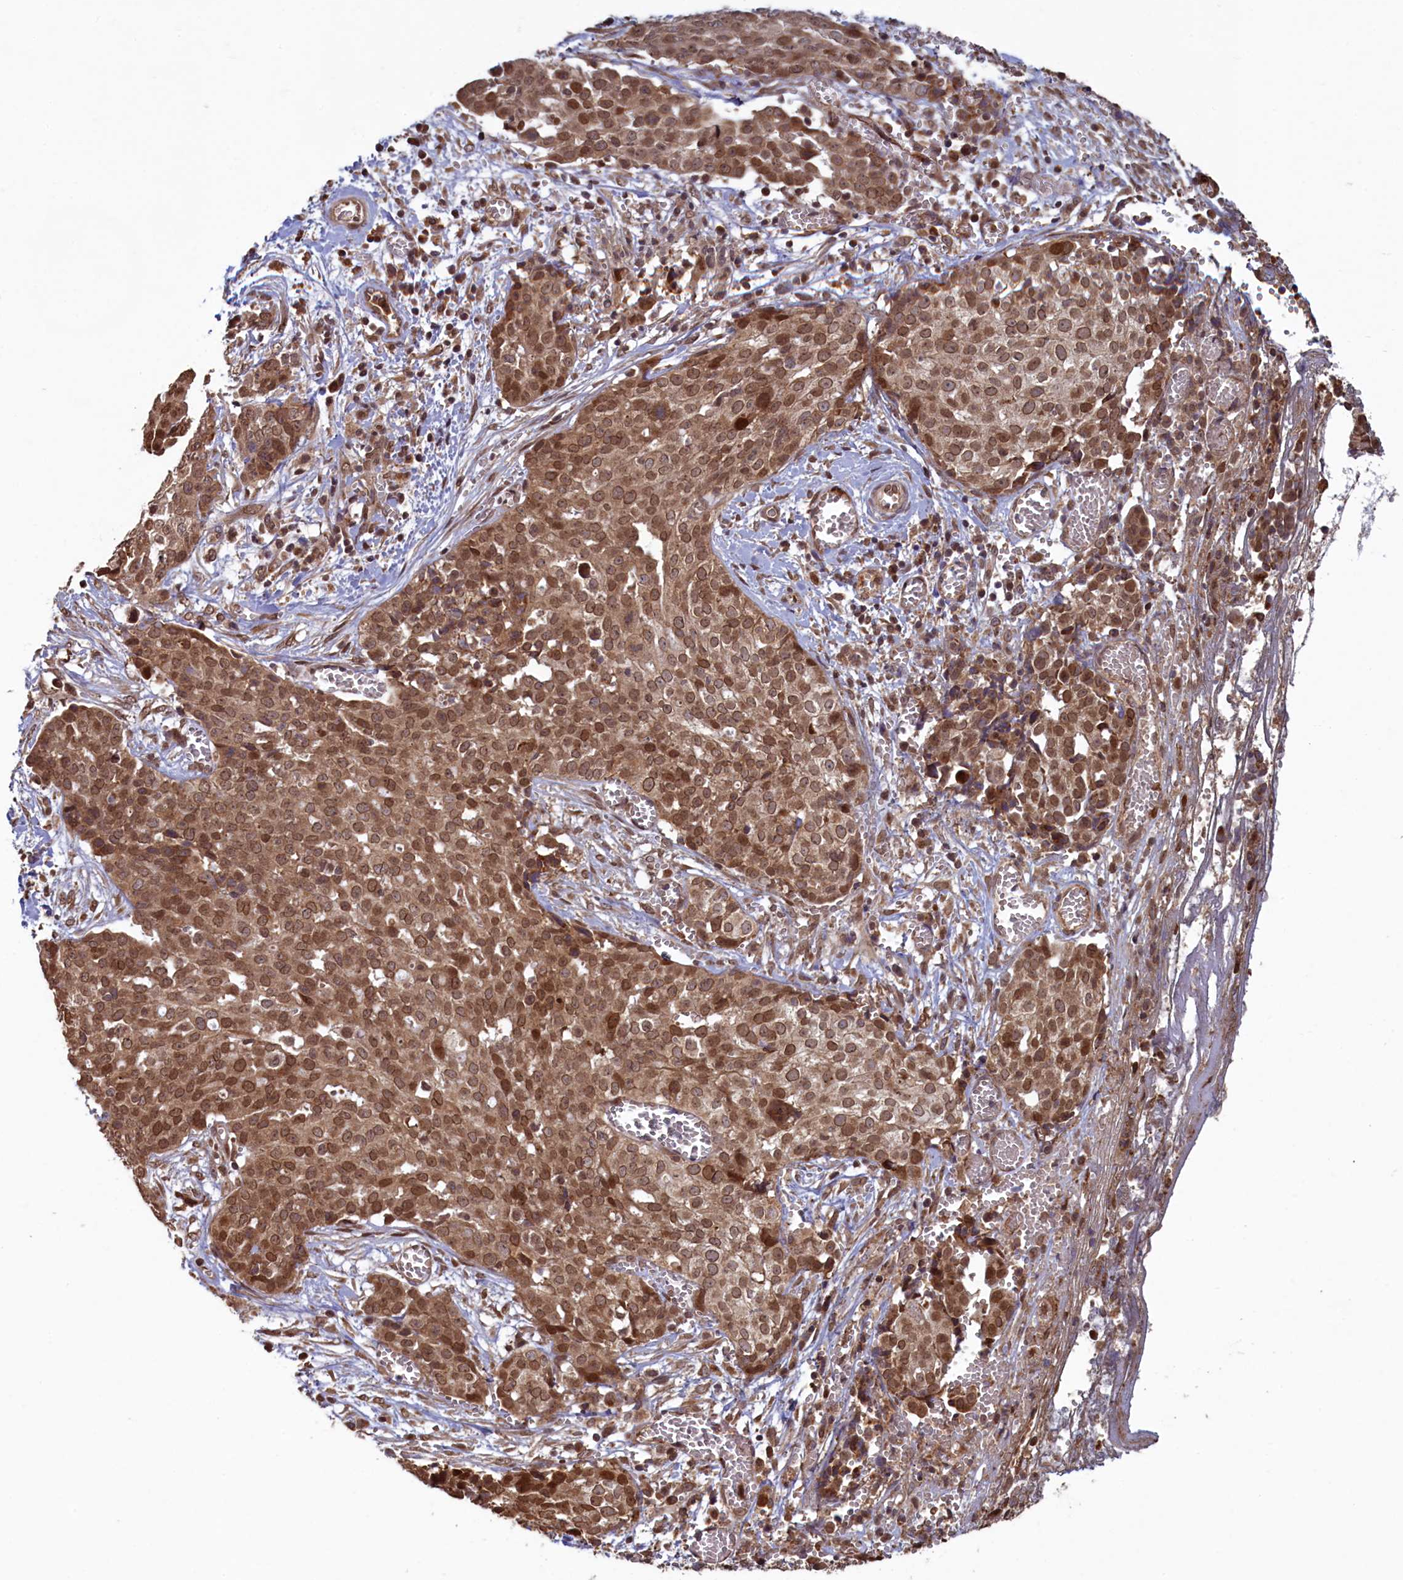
{"staining": {"intensity": "moderate", "quantity": ">75%", "location": "nuclear"}, "tissue": "ovarian cancer", "cell_type": "Tumor cells", "image_type": "cancer", "snomed": [{"axis": "morphology", "description": "Cystadenocarcinoma, serous, NOS"}, {"axis": "topography", "description": "Soft tissue"}, {"axis": "topography", "description": "Ovary"}], "caption": "High-magnification brightfield microscopy of ovarian serous cystadenocarcinoma stained with DAB (brown) and counterstained with hematoxylin (blue). tumor cells exhibit moderate nuclear expression is identified in approximately>75% of cells. The protein of interest is stained brown, and the nuclei are stained in blue (DAB IHC with brightfield microscopy, high magnification).", "gene": "NAE1", "patient": {"sex": "female", "age": 57}}